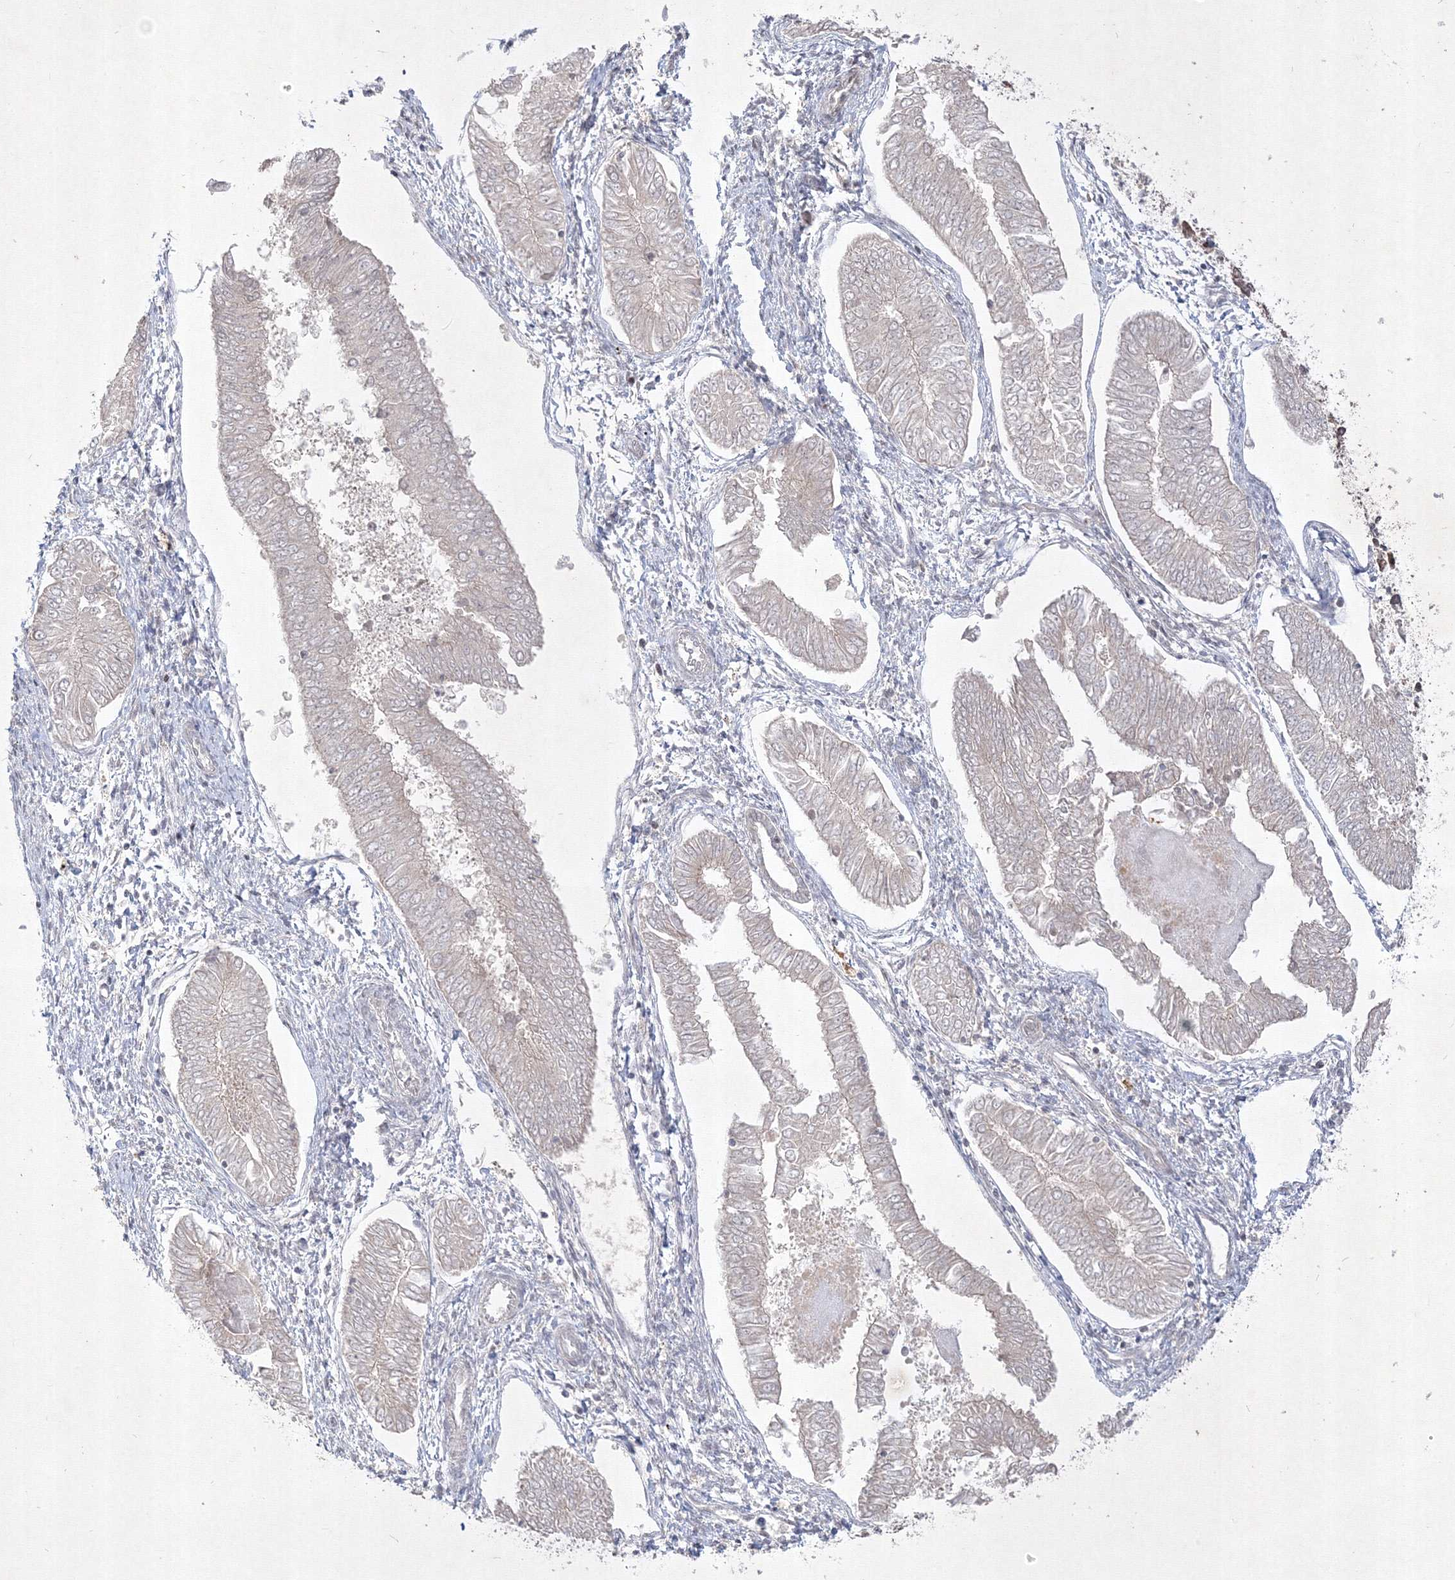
{"staining": {"intensity": "negative", "quantity": "none", "location": "none"}, "tissue": "endometrial cancer", "cell_type": "Tumor cells", "image_type": "cancer", "snomed": [{"axis": "morphology", "description": "Adenocarcinoma, NOS"}, {"axis": "topography", "description": "Endometrium"}], "caption": "An immunohistochemistry (IHC) histopathology image of endometrial cancer (adenocarcinoma) is shown. There is no staining in tumor cells of endometrial cancer (adenocarcinoma).", "gene": "TAB1", "patient": {"sex": "female", "age": 53}}